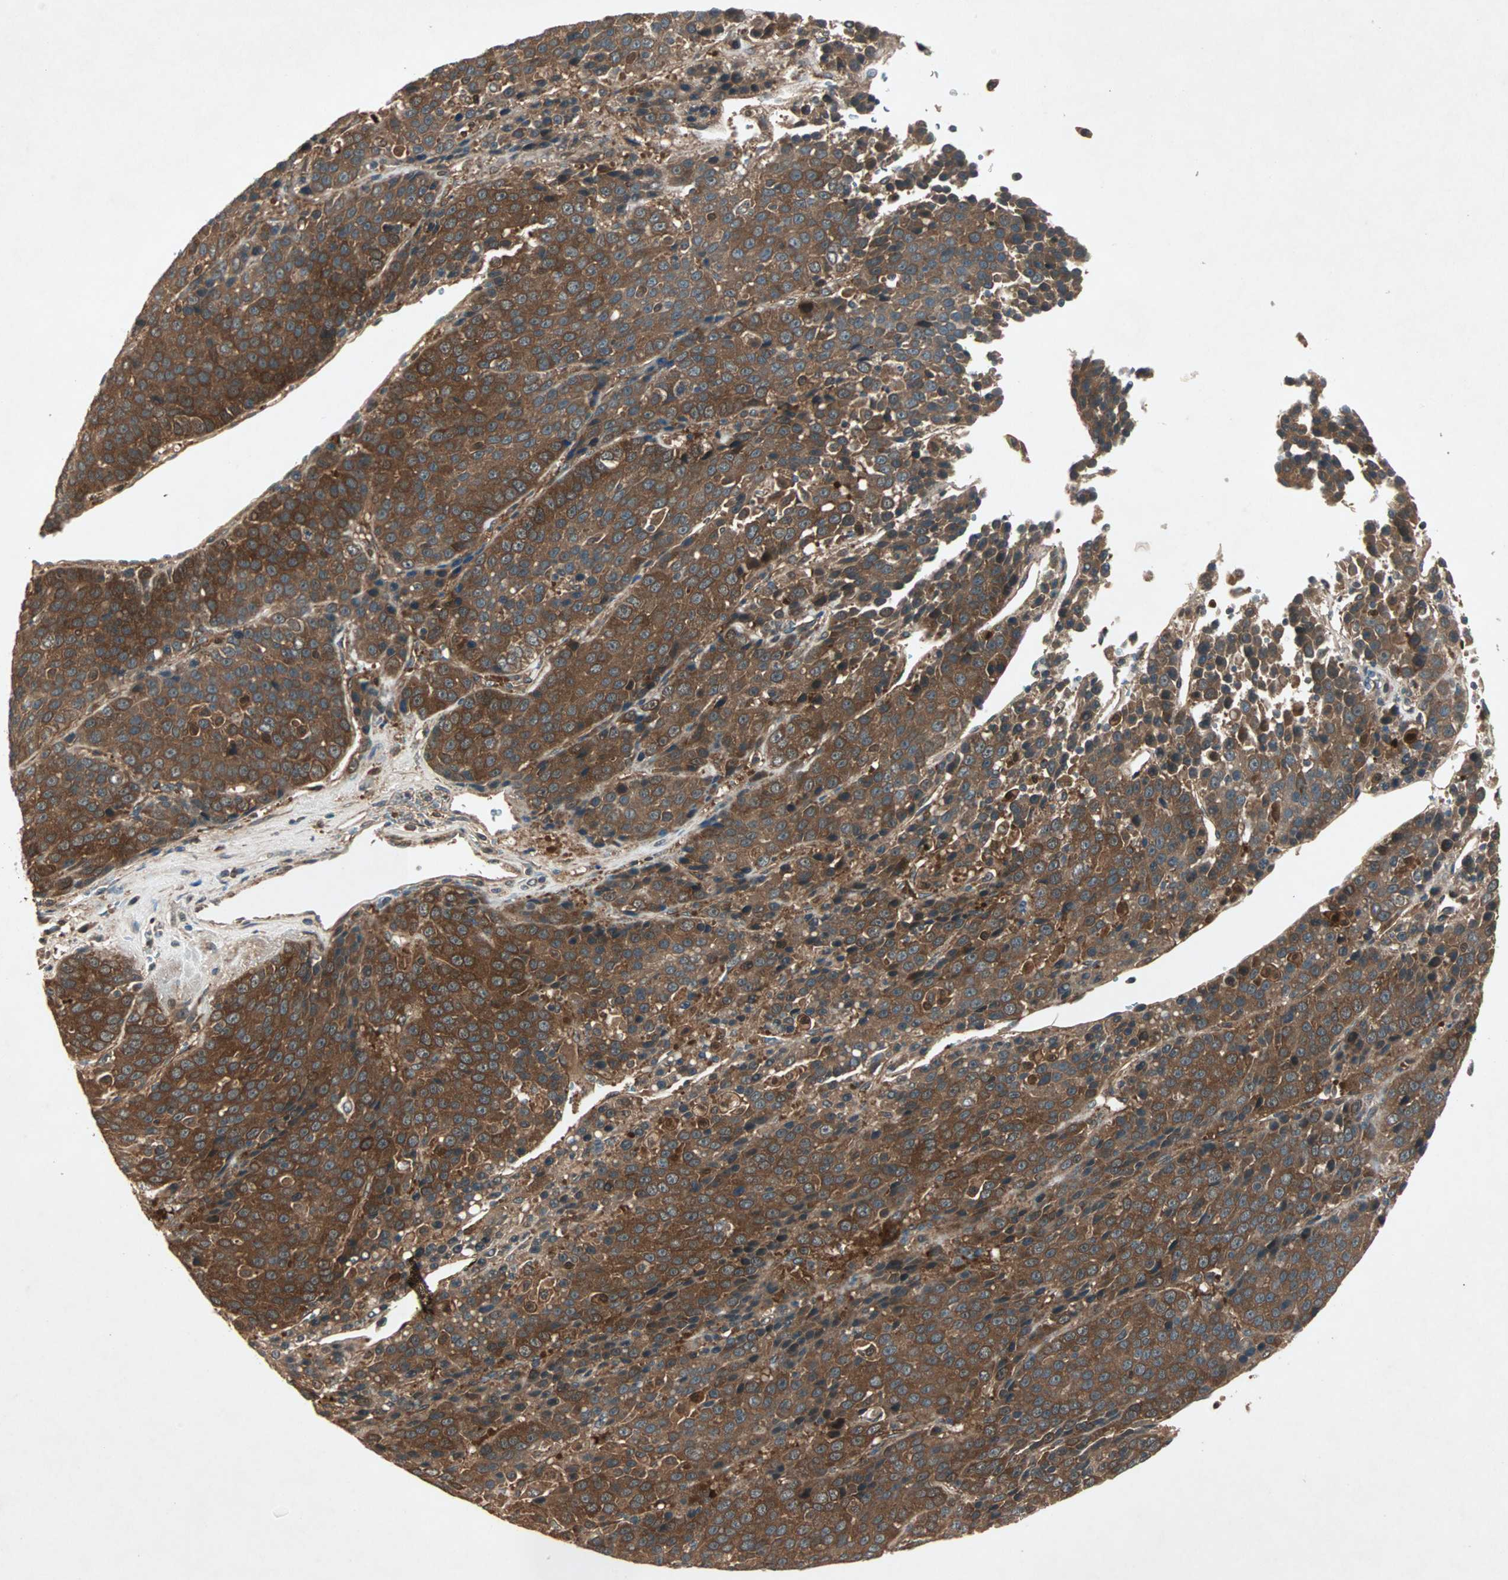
{"staining": {"intensity": "strong", "quantity": ">75%", "location": "cytoplasmic/membranous"}, "tissue": "liver cancer", "cell_type": "Tumor cells", "image_type": "cancer", "snomed": [{"axis": "morphology", "description": "Carcinoma, Hepatocellular, NOS"}, {"axis": "topography", "description": "Liver"}], "caption": "Hepatocellular carcinoma (liver) tissue shows strong cytoplasmic/membranous expression in approximately >75% of tumor cells", "gene": "SDSL", "patient": {"sex": "female", "age": 53}}